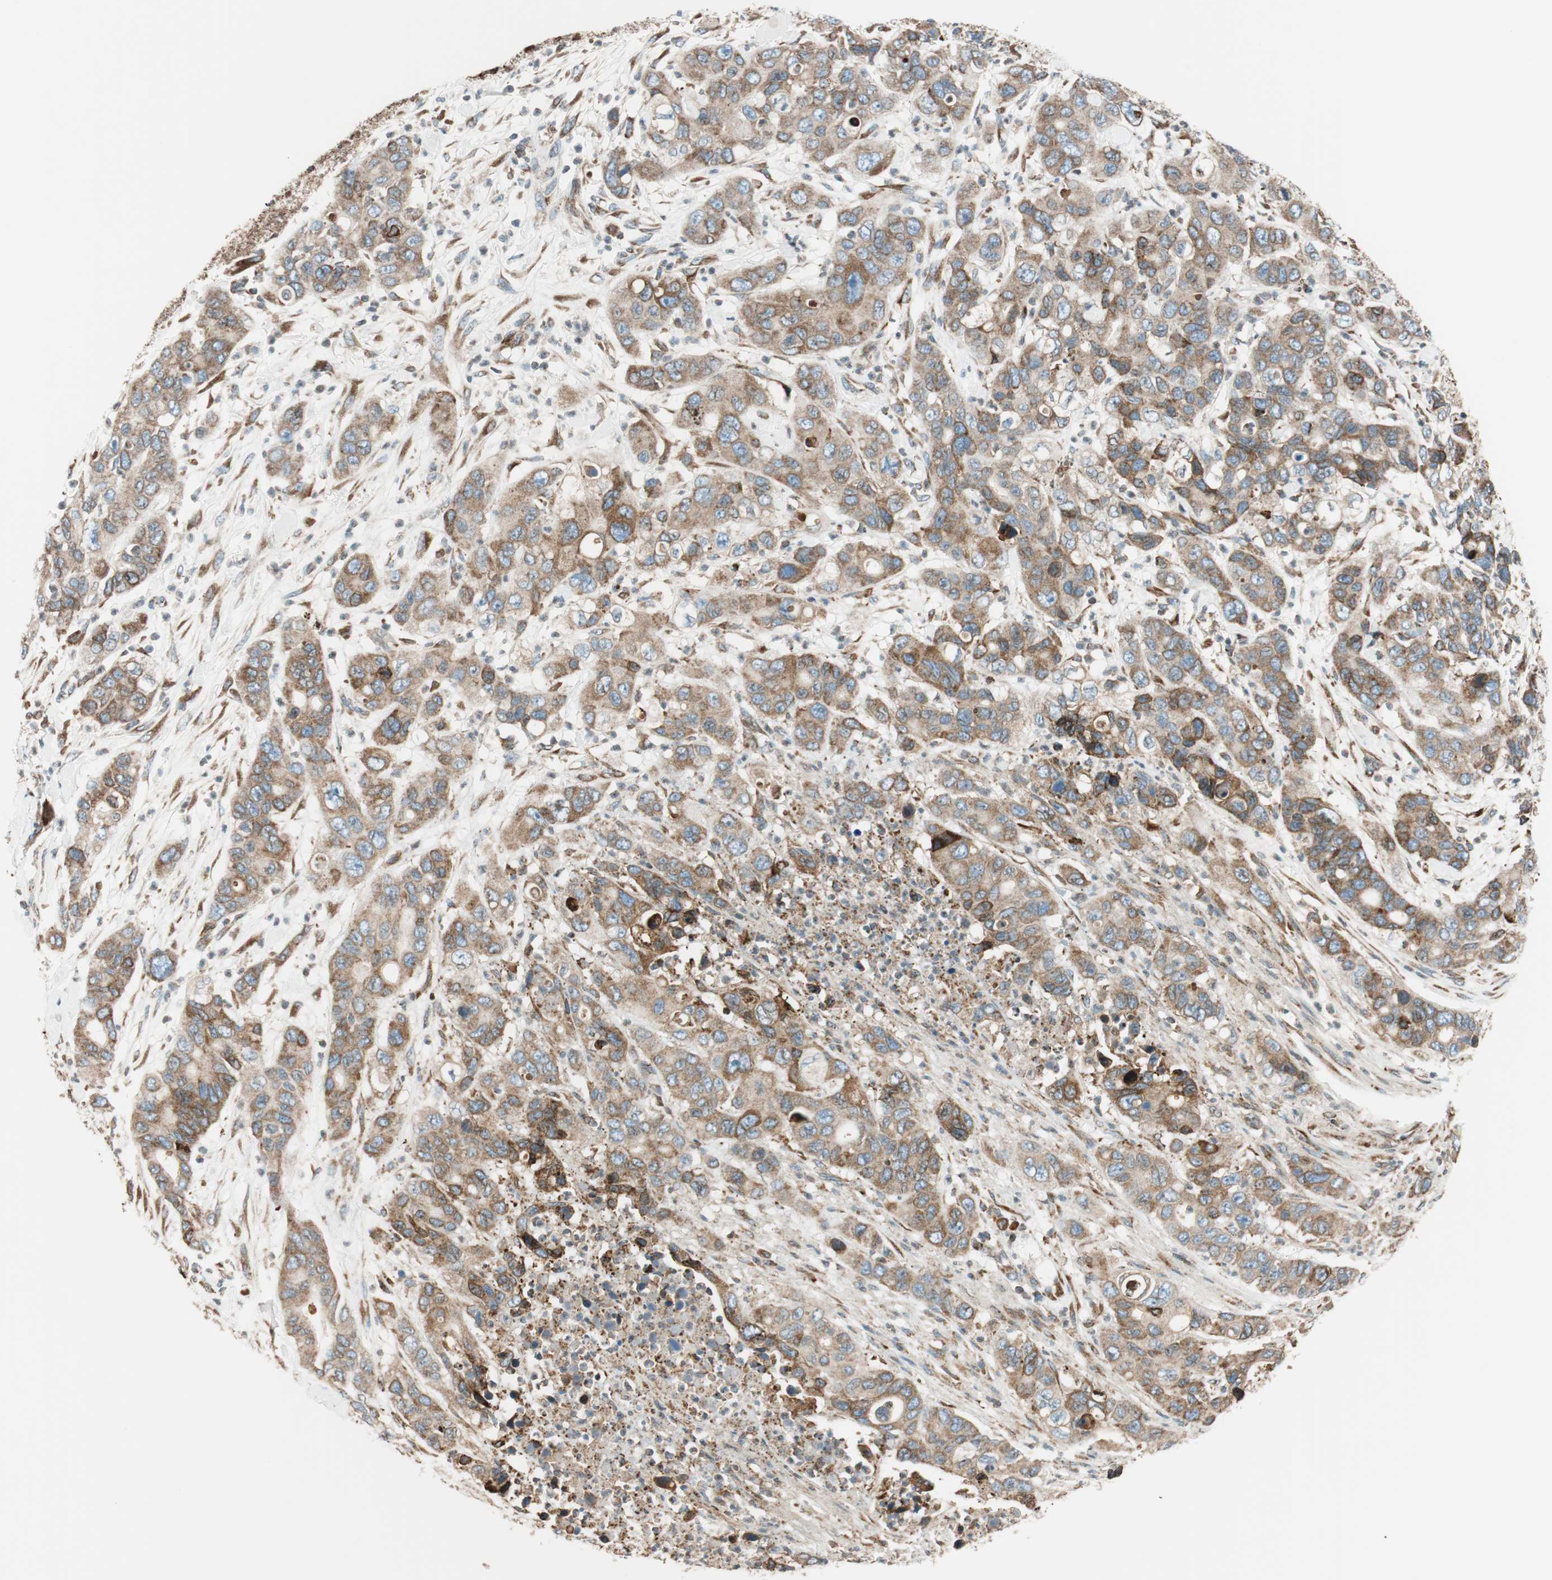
{"staining": {"intensity": "moderate", "quantity": ">75%", "location": "cytoplasmic/membranous"}, "tissue": "pancreatic cancer", "cell_type": "Tumor cells", "image_type": "cancer", "snomed": [{"axis": "morphology", "description": "Adenocarcinoma, NOS"}, {"axis": "topography", "description": "Pancreas"}], "caption": "A medium amount of moderate cytoplasmic/membranous staining is identified in approximately >75% of tumor cells in pancreatic cancer (adenocarcinoma) tissue. (brown staining indicates protein expression, while blue staining denotes nuclei).", "gene": "PRKCSH", "patient": {"sex": "female", "age": 71}}